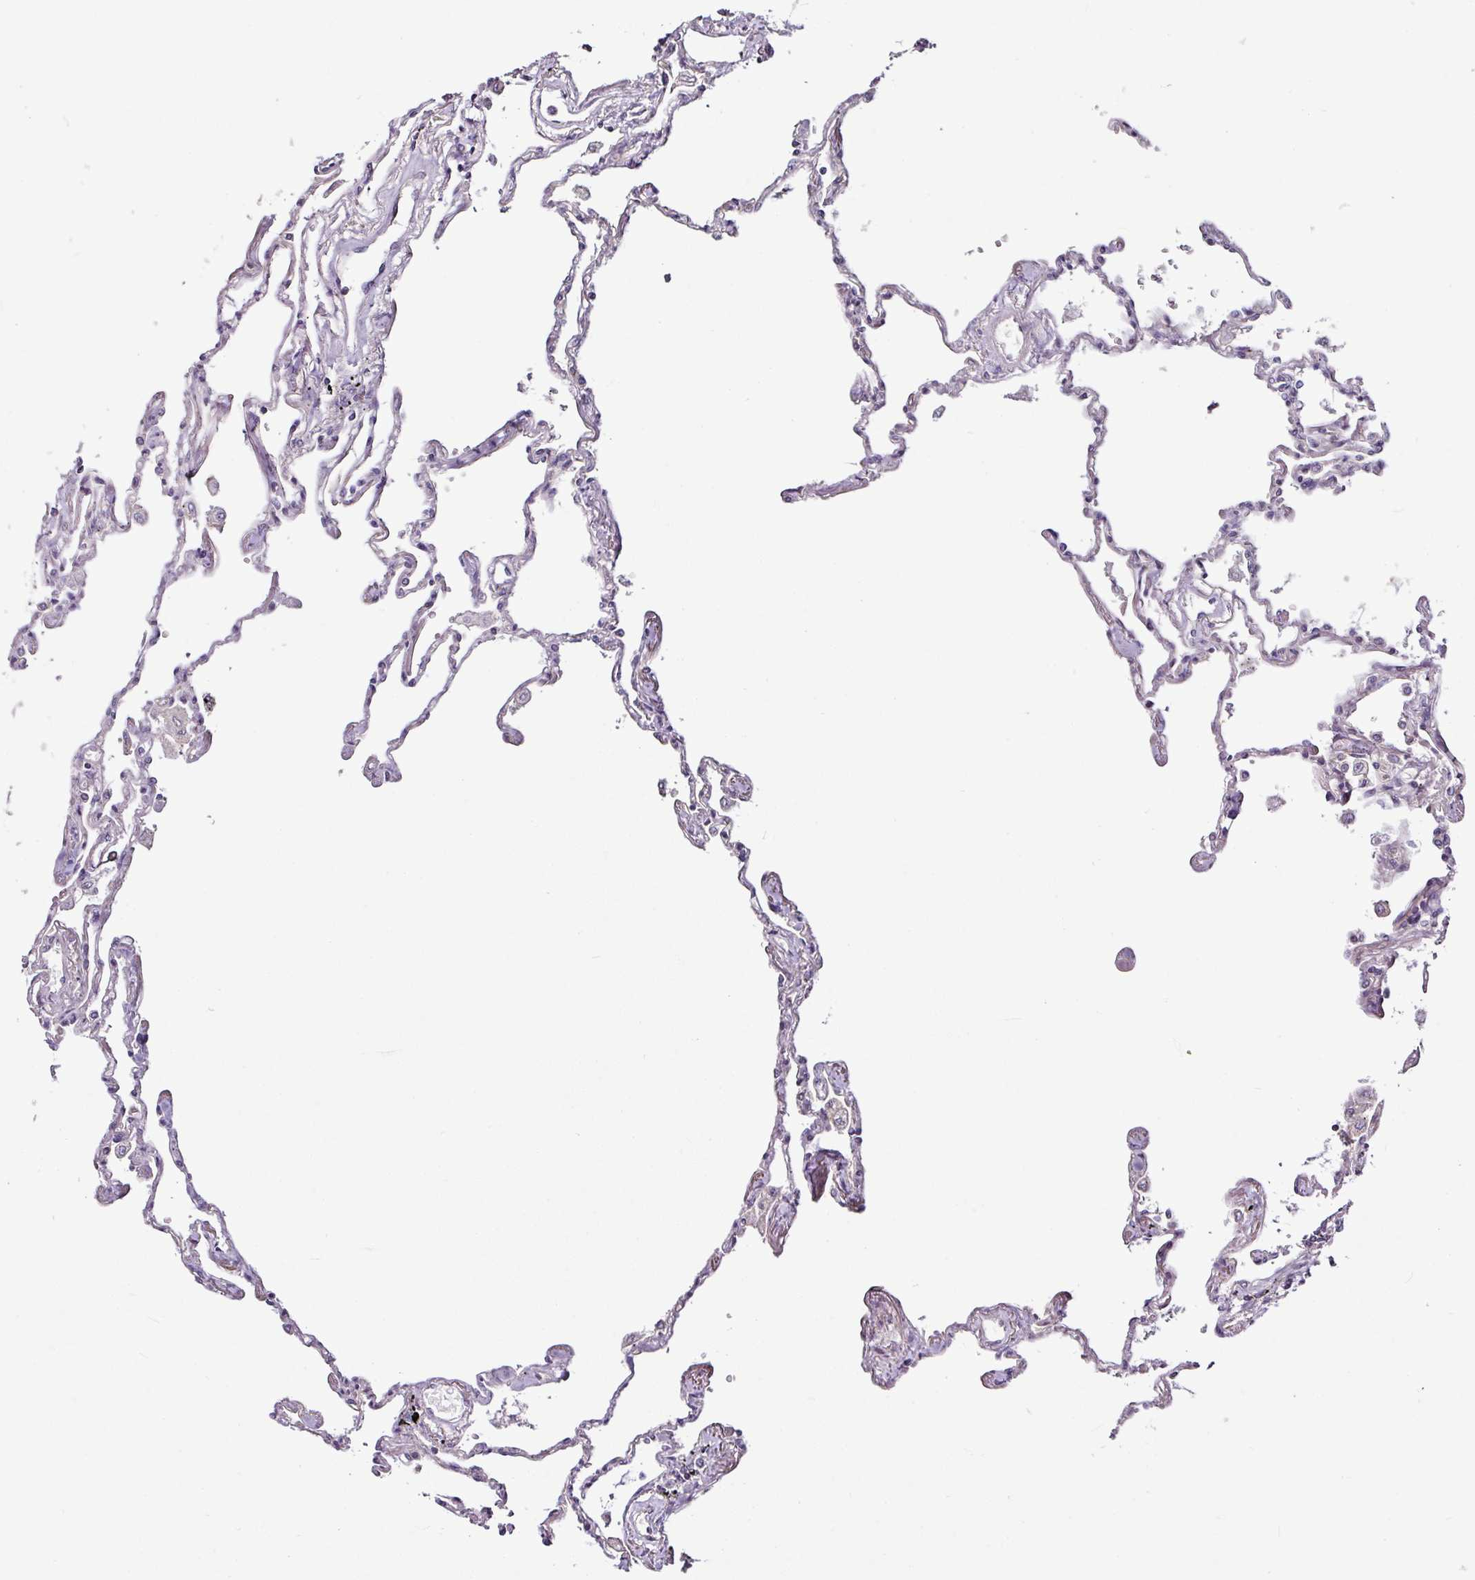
{"staining": {"intensity": "moderate", "quantity": "25%-75%", "location": "cytoplasmic/membranous"}, "tissue": "lung", "cell_type": "Alveolar cells", "image_type": "normal", "snomed": [{"axis": "morphology", "description": "Normal tissue, NOS"}, {"axis": "topography", "description": "Lung"}], "caption": "A brown stain shows moderate cytoplasmic/membranous staining of a protein in alveolar cells of normal lung. The staining is performed using DAB brown chromogen to label protein expression. The nuclei are counter-stained blue using hematoxylin.", "gene": "DCAF13", "patient": {"sex": "female", "age": 67}}